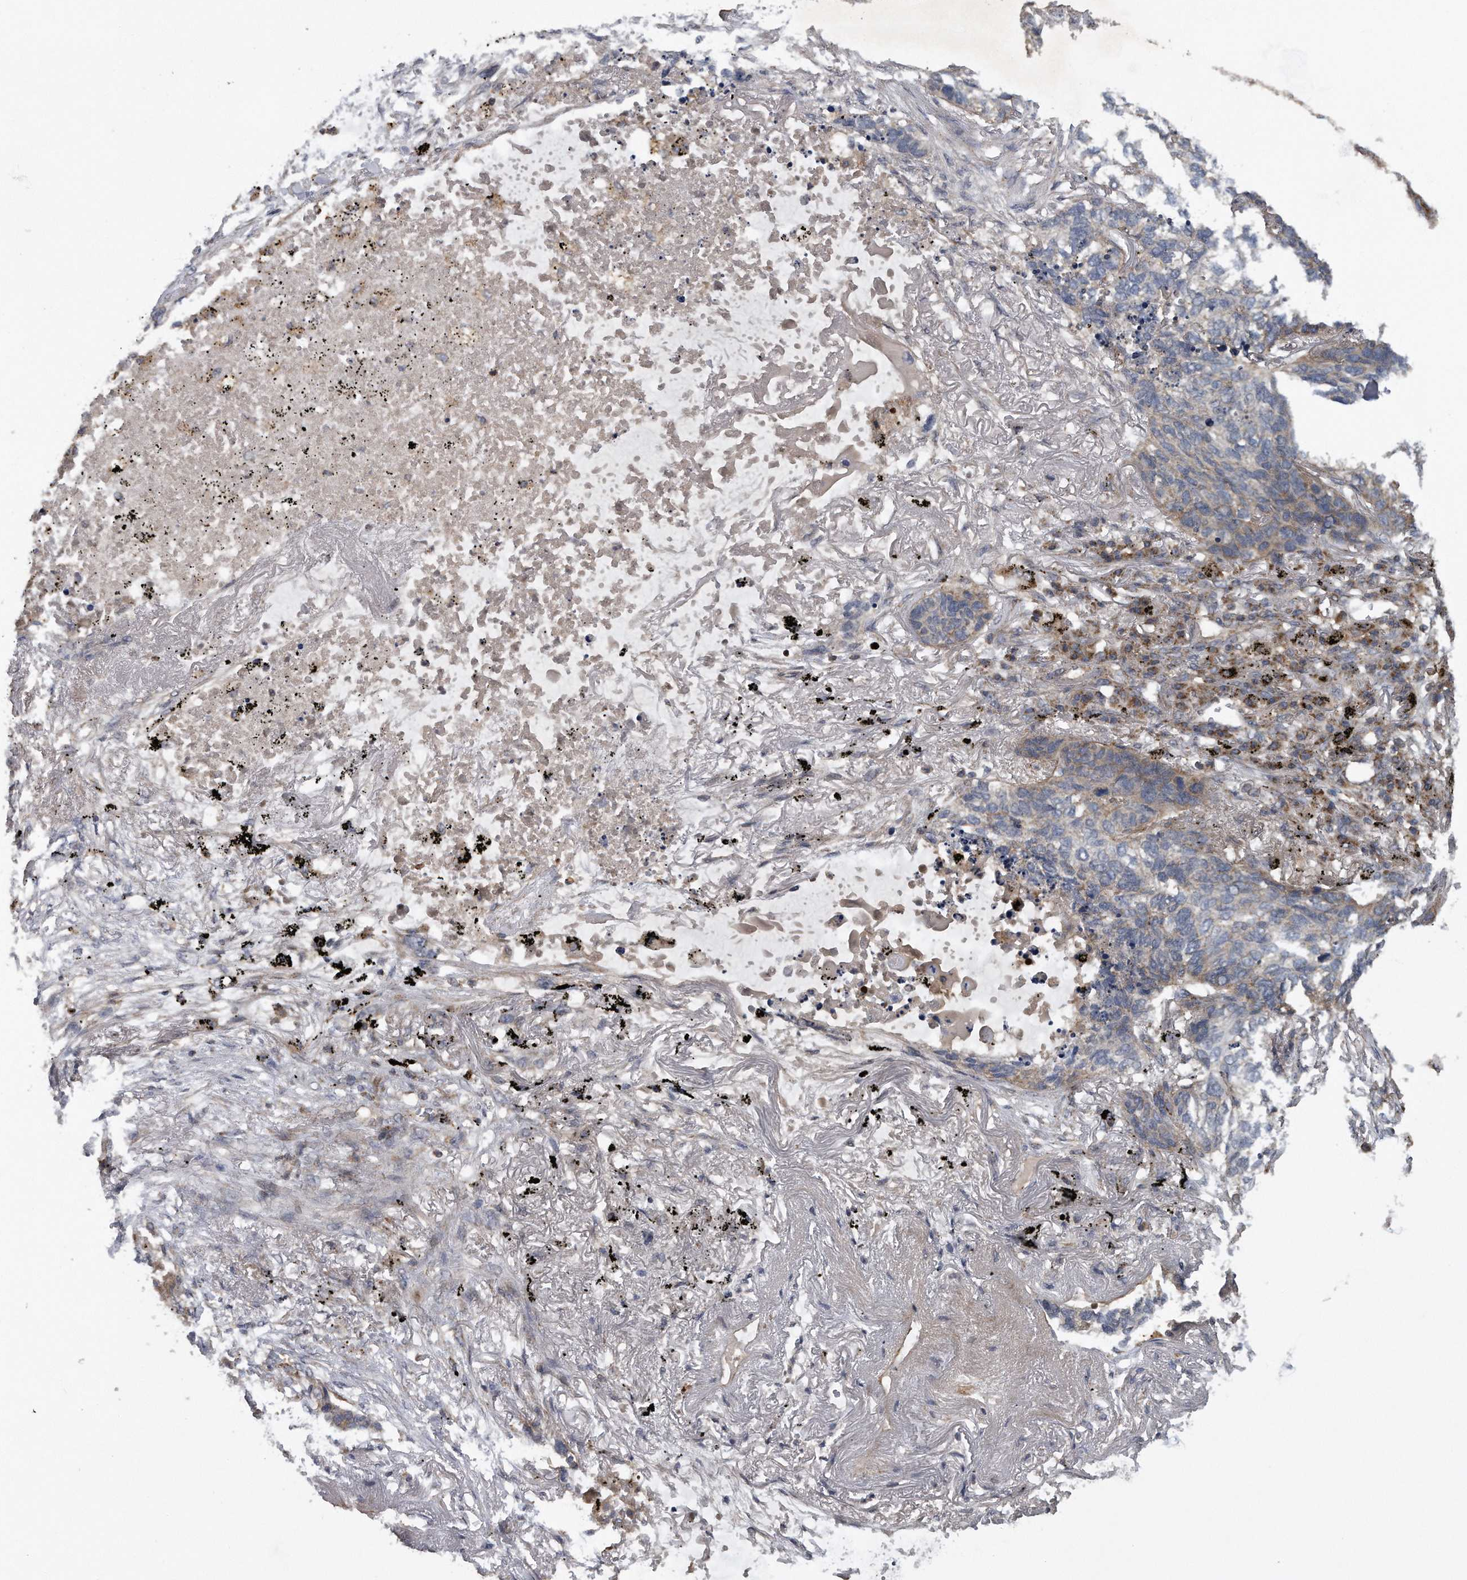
{"staining": {"intensity": "negative", "quantity": "none", "location": "none"}, "tissue": "lung cancer", "cell_type": "Tumor cells", "image_type": "cancer", "snomed": [{"axis": "morphology", "description": "Squamous cell carcinoma, NOS"}, {"axis": "topography", "description": "Lung"}], "caption": "This micrograph is of lung squamous cell carcinoma stained with immunohistochemistry (IHC) to label a protein in brown with the nuclei are counter-stained blue. There is no staining in tumor cells.", "gene": "ALPK2", "patient": {"sex": "female", "age": 63}}